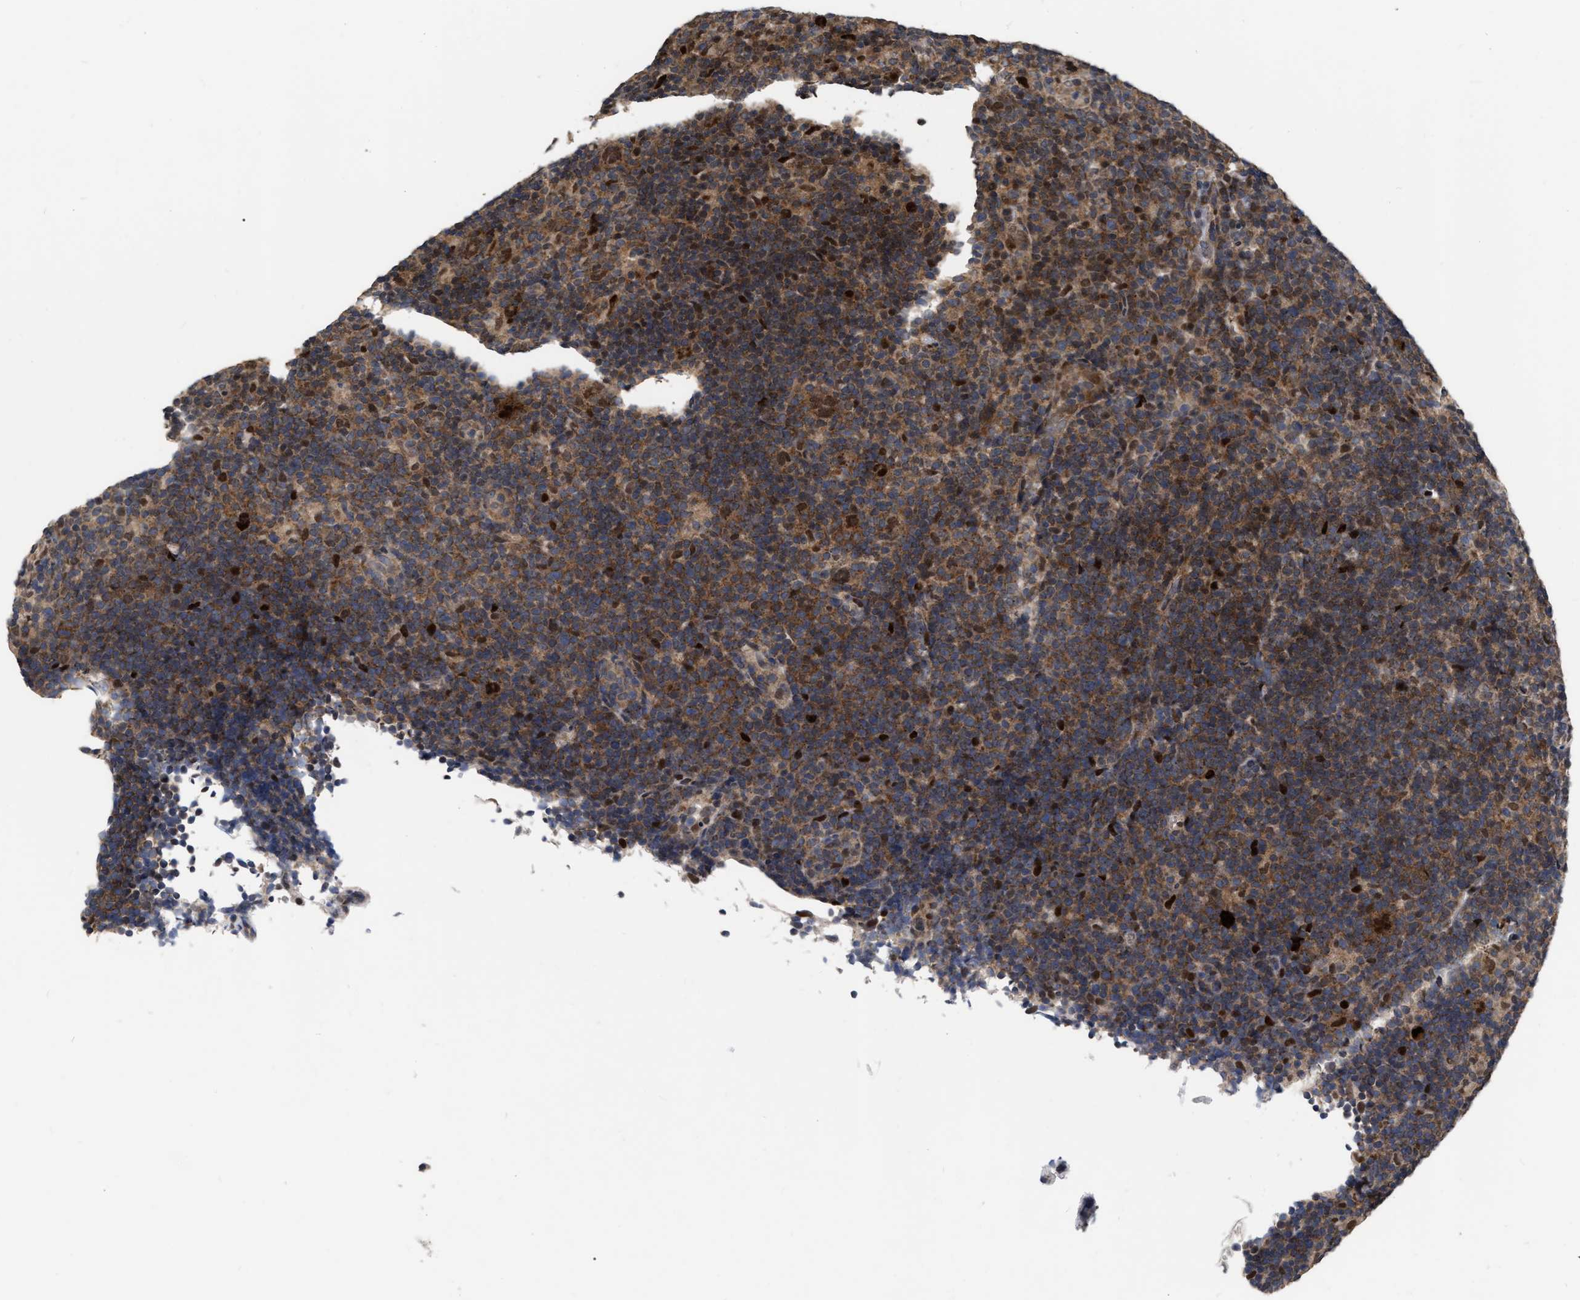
{"staining": {"intensity": "strong", "quantity": "25%-75%", "location": "cytoplasmic/membranous,nuclear"}, "tissue": "lymphoma", "cell_type": "Tumor cells", "image_type": "cancer", "snomed": [{"axis": "morphology", "description": "Hodgkin's disease, NOS"}, {"axis": "topography", "description": "Lymph node"}], "caption": "A high-resolution histopathology image shows immunohistochemistry (IHC) staining of lymphoma, which displays strong cytoplasmic/membranous and nuclear staining in about 25%-75% of tumor cells.", "gene": "MDM4", "patient": {"sex": "female", "age": 57}}